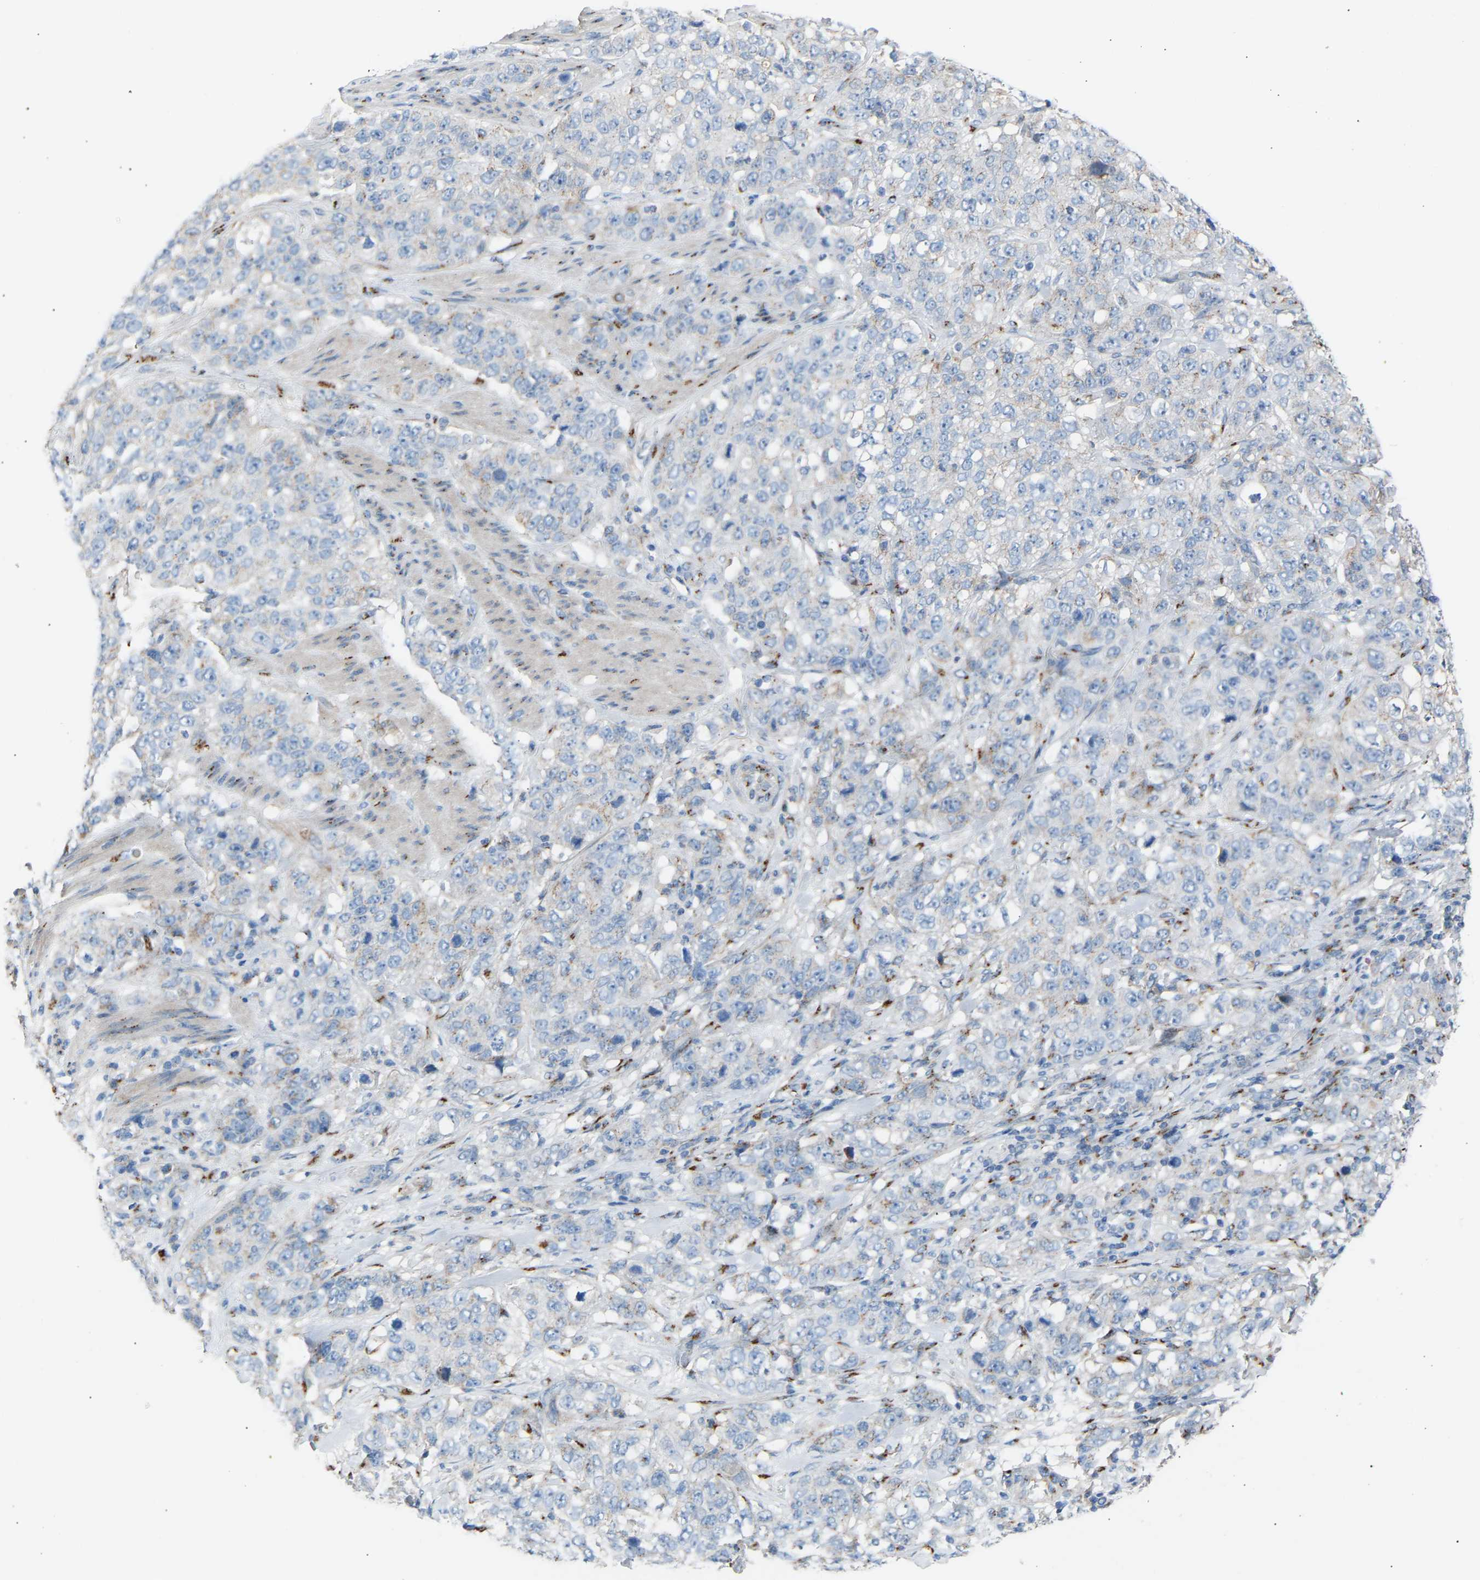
{"staining": {"intensity": "weak", "quantity": "<25%", "location": "cytoplasmic/membranous"}, "tissue": "stomach cancer", "cell_type": "Tumor cells", "image_type": "cancer", "snomed": [{"axis": "morphology", "description": "Adenocarcinoma, NOS"}, {"axis": "topography", "description": "Stomach"}], "caption": "DAB (3,3'-diaminobenzidine) immunohistochemical staining of human adenocarcinoma (stomach) demonstrates no significant expression in tumor cells.", "gene": "CYREN", "patient": {"sex": "male", "age": 48}}